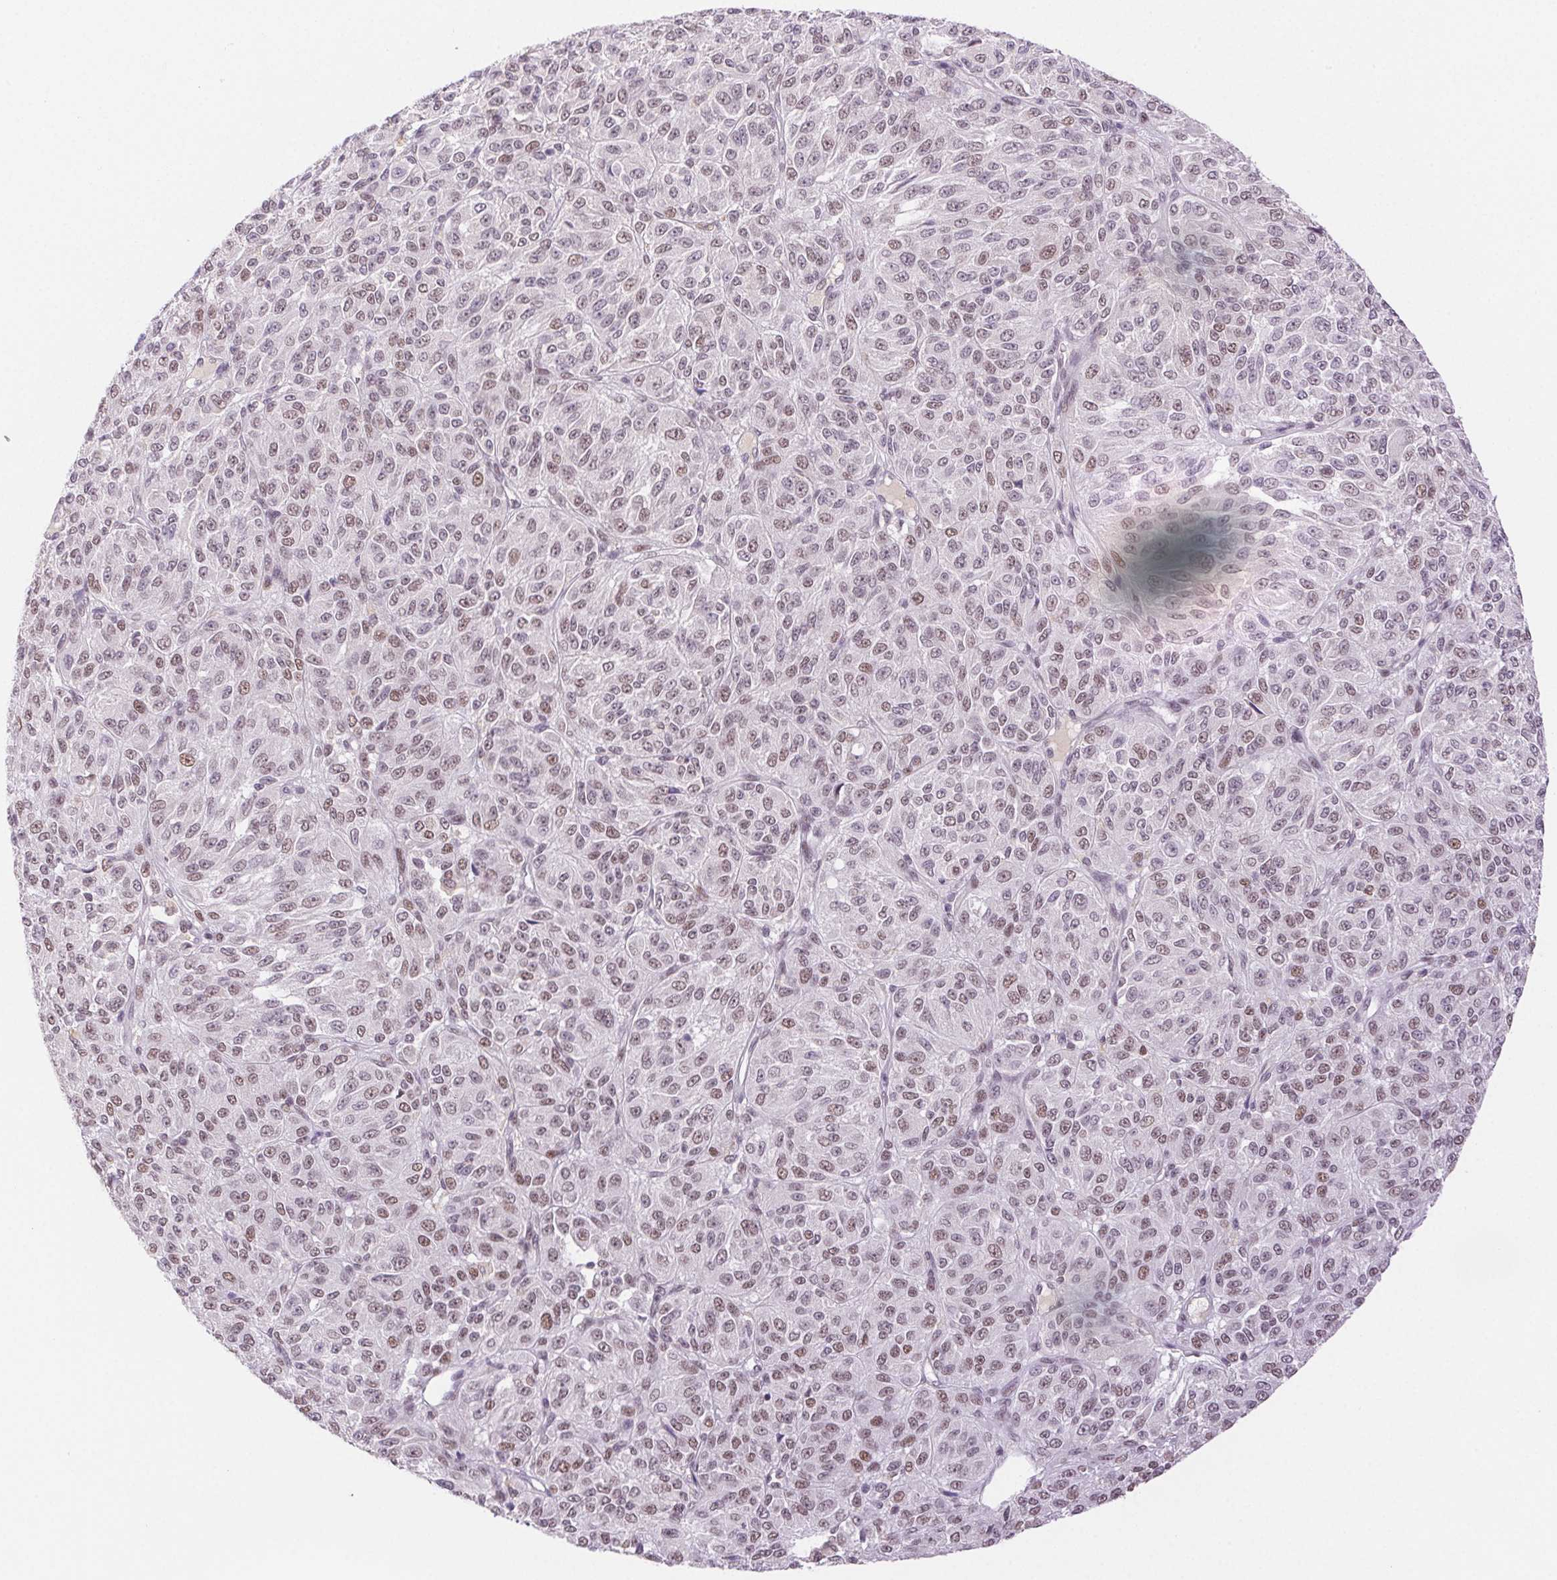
{"staining": {"intensity": "moderate", "quantity": "25%-75%", "location": "nuclear"}, "tissue": "melanoma", "cell_type": "Tumor cells", "image_type": "cancer", "snomed": [{"axis": "morphology", "description": "Malignant melanoma, Metastatic site"}, {"axis": "topography", "description": "Brain"}], "caption": "Malignant melanoma (metastatic site) tissue demonstrates moderate nuclear positivity in about 25%-75% of tumor cells, visualized by immunohistochemistry.", "gene": "H2AZ2", "patient": {"sex": "female", "age": 56}}